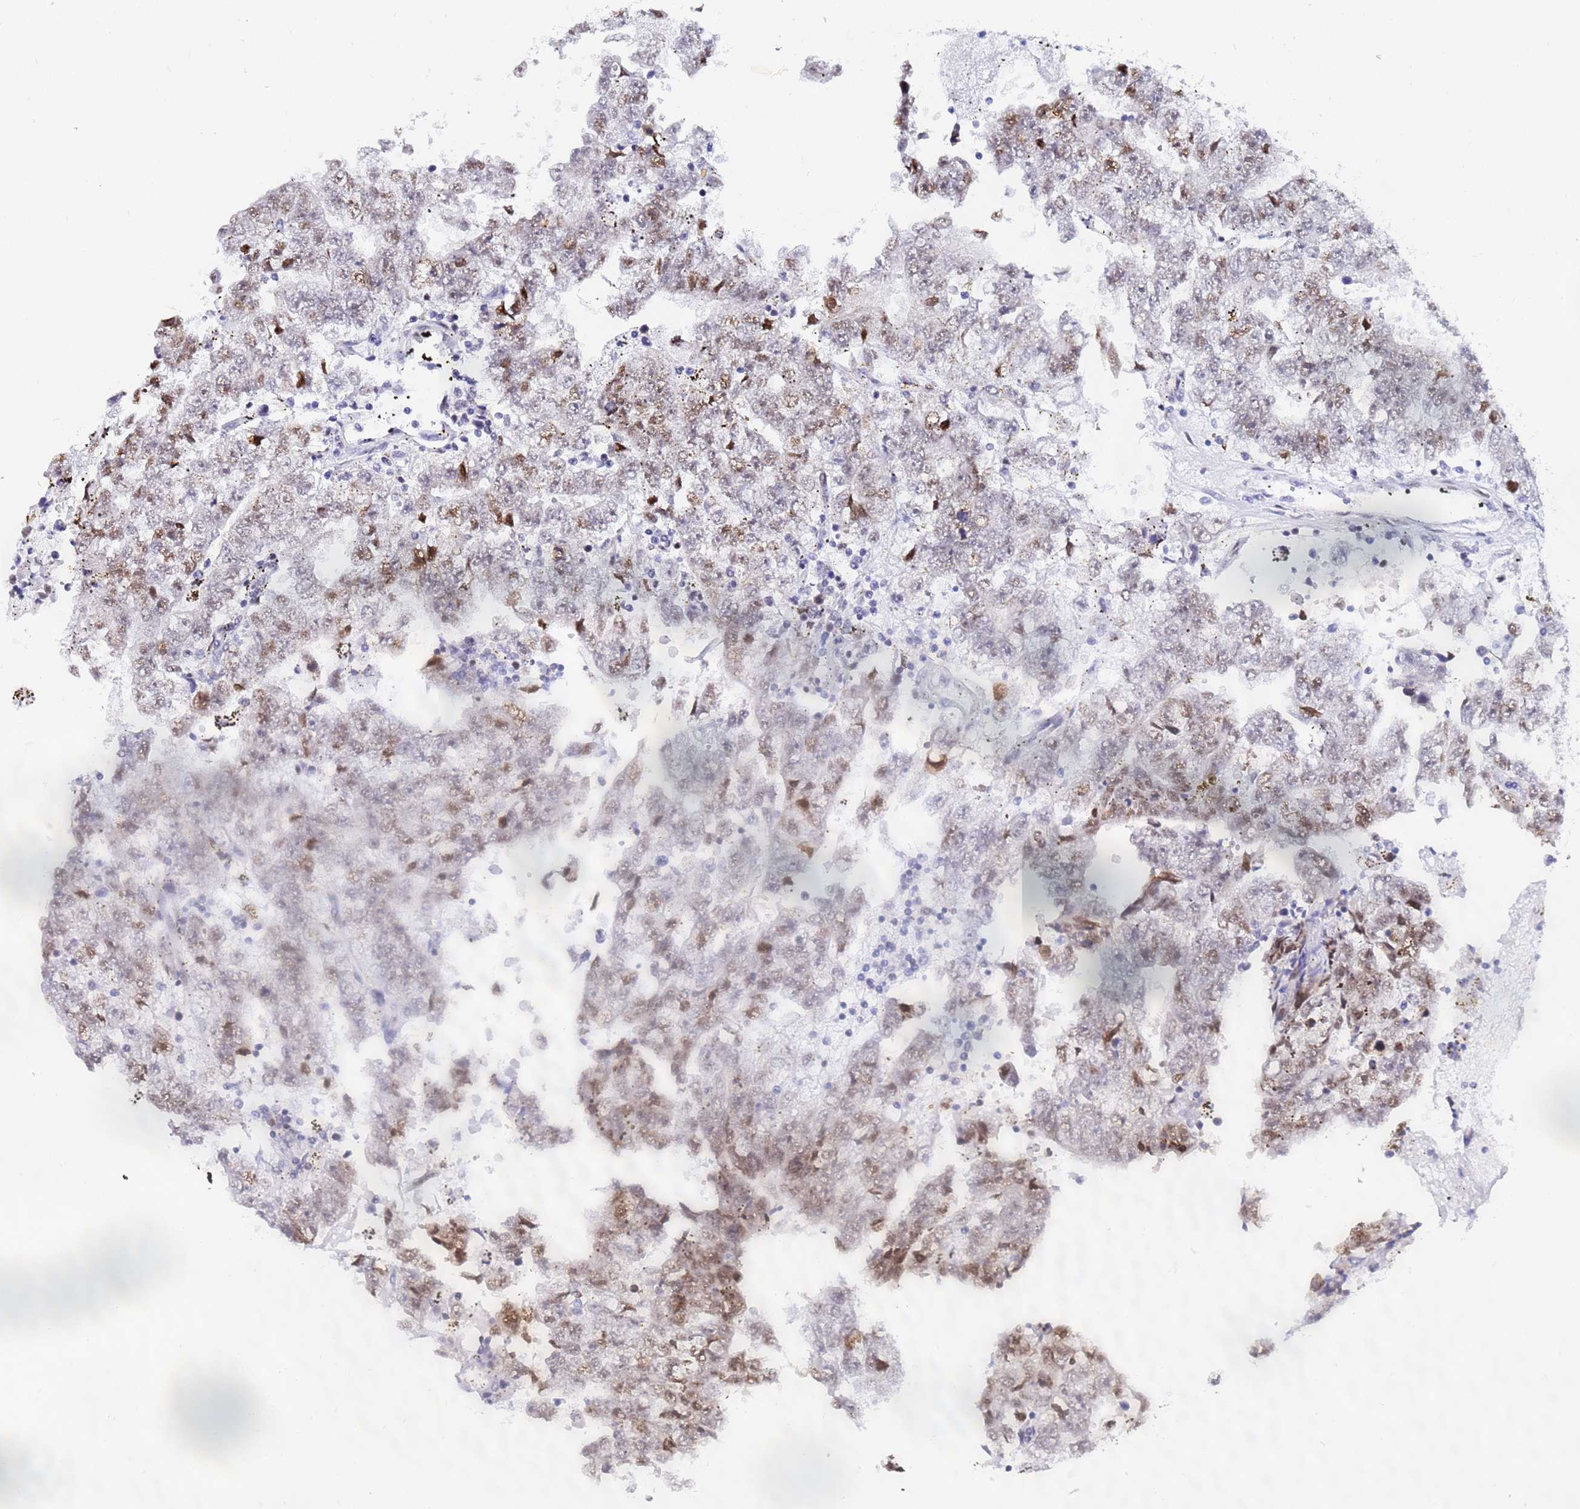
{"staining": {"intensity": "moderate", "quantity": "<25%", "location": "nuclear"}, "tissue": "testis cancer", "cell_type": "Tumor cells", "image_type": "cancer", "snomed": [{"axis": "morphology", "description": "Carcinoma, Embryonal, NOS"}, {"axis": "topography", "description": "Testis"}], "caption": "About <25% of tumor cells in testis embryonal carcinoma demonstrate moderate nuclear protein positivity as visualized by brown immunohistochemical staining.", "gene": "CKMT1A", "patient": {"sex": "male", "age": 25}}